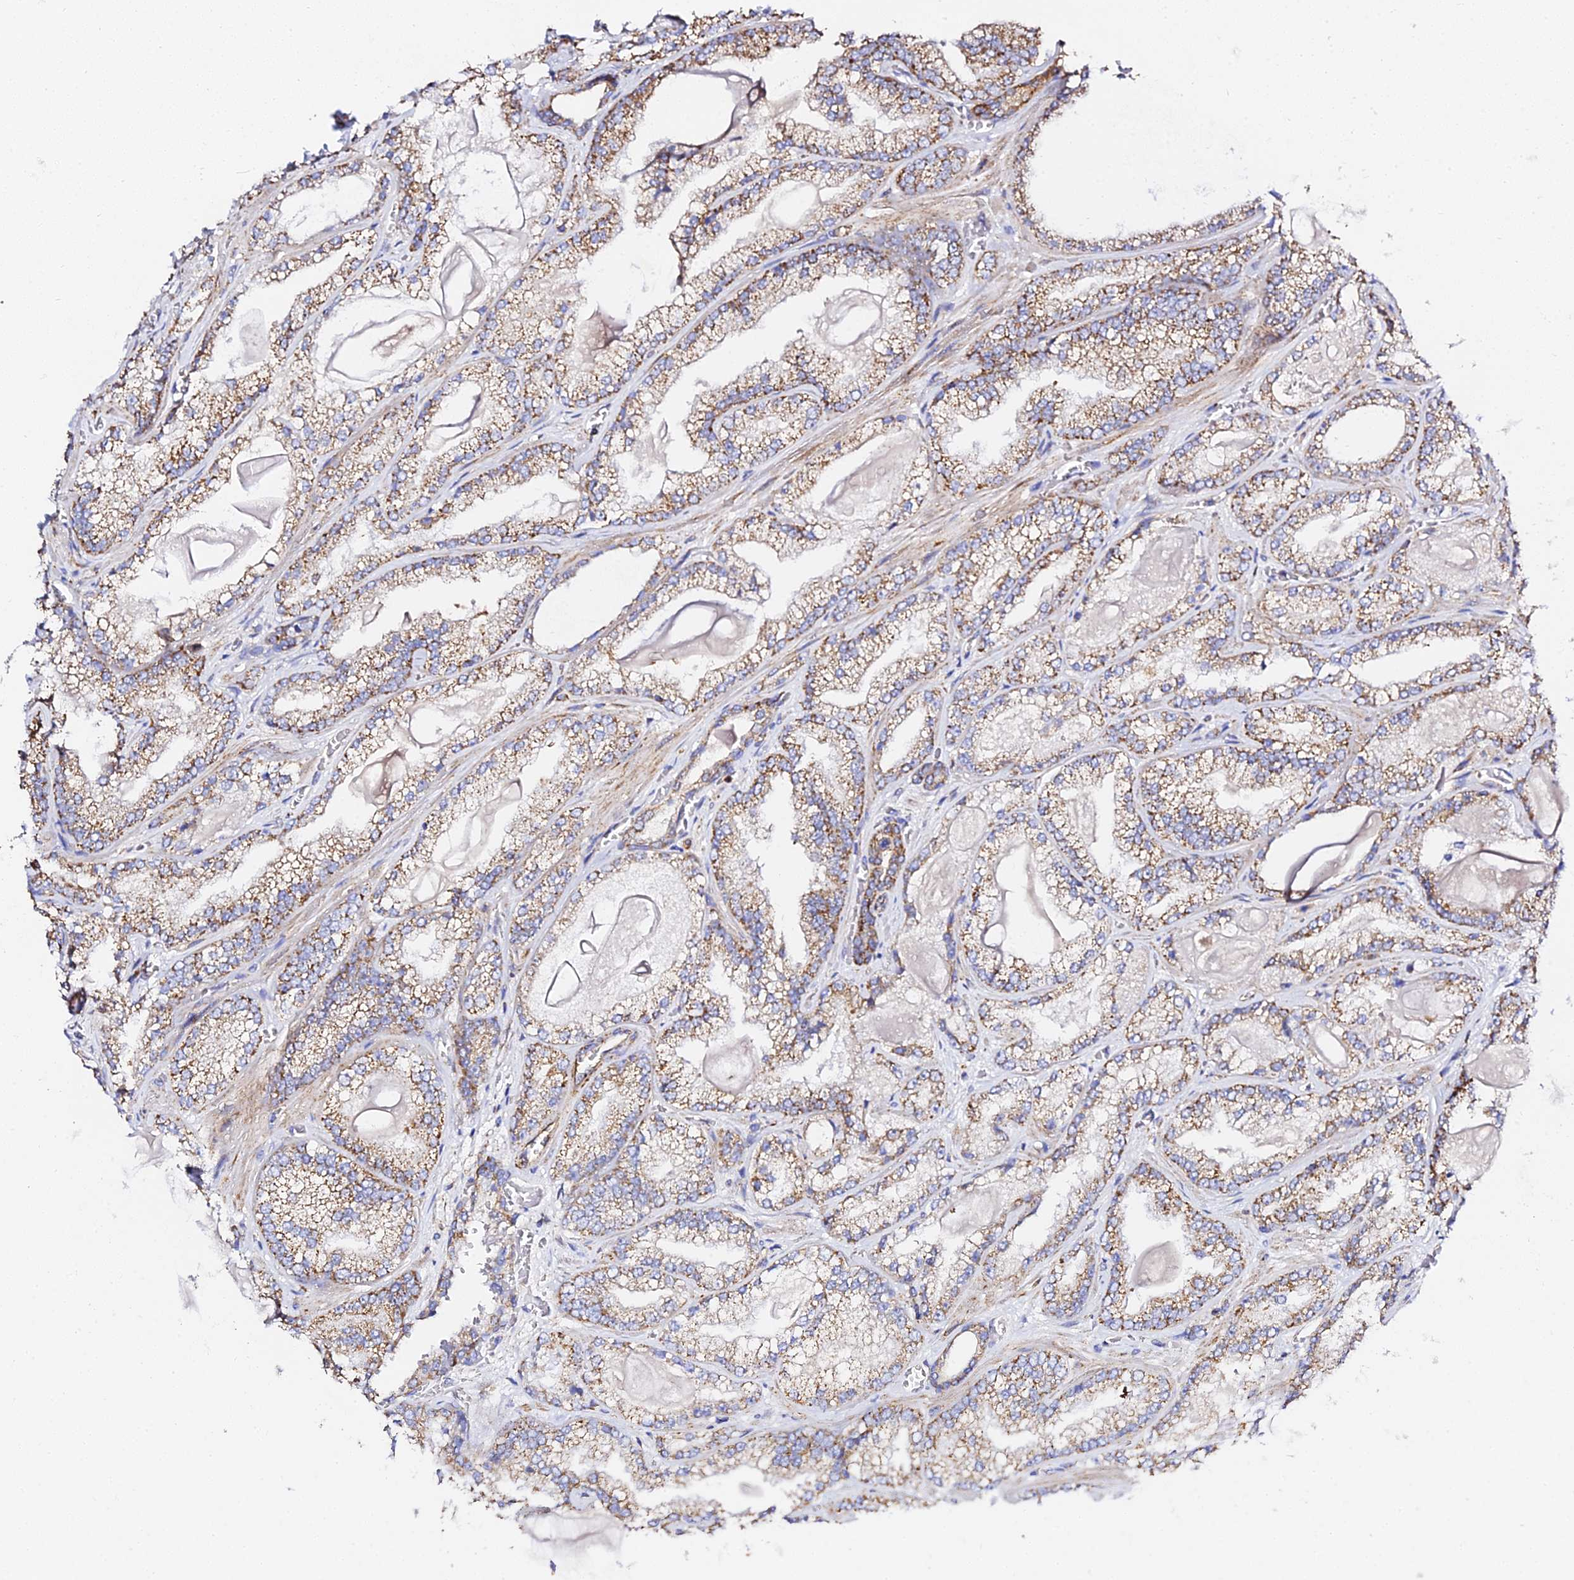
{"staining": {"intensity": "strong", "quantity": "25%-75%", "location": "cytoplasmic/membranous"}, "tissue": "prostate cancer", "cell_type": "Tumor cells", "image_type": "cancer", "snomed": [{"axis": "morphology", "description": "Adenocarcinoma, Low grade"}, {"axis": "topography", "description": "Prostate"}], "caption": "High-power microscopy captured an immunohistochemistry (IHC) photomicrograph of adenocarcinoma (low-grade) (prostate), revealing strong cytoplasmic/membranous positivity in approximately 25%-75% of tumor cells. Ihc stains the protein in brown and the nuclei are stained blue.", "gene": "ZNF573", "patient": {"sex": "male", "age": 57}}